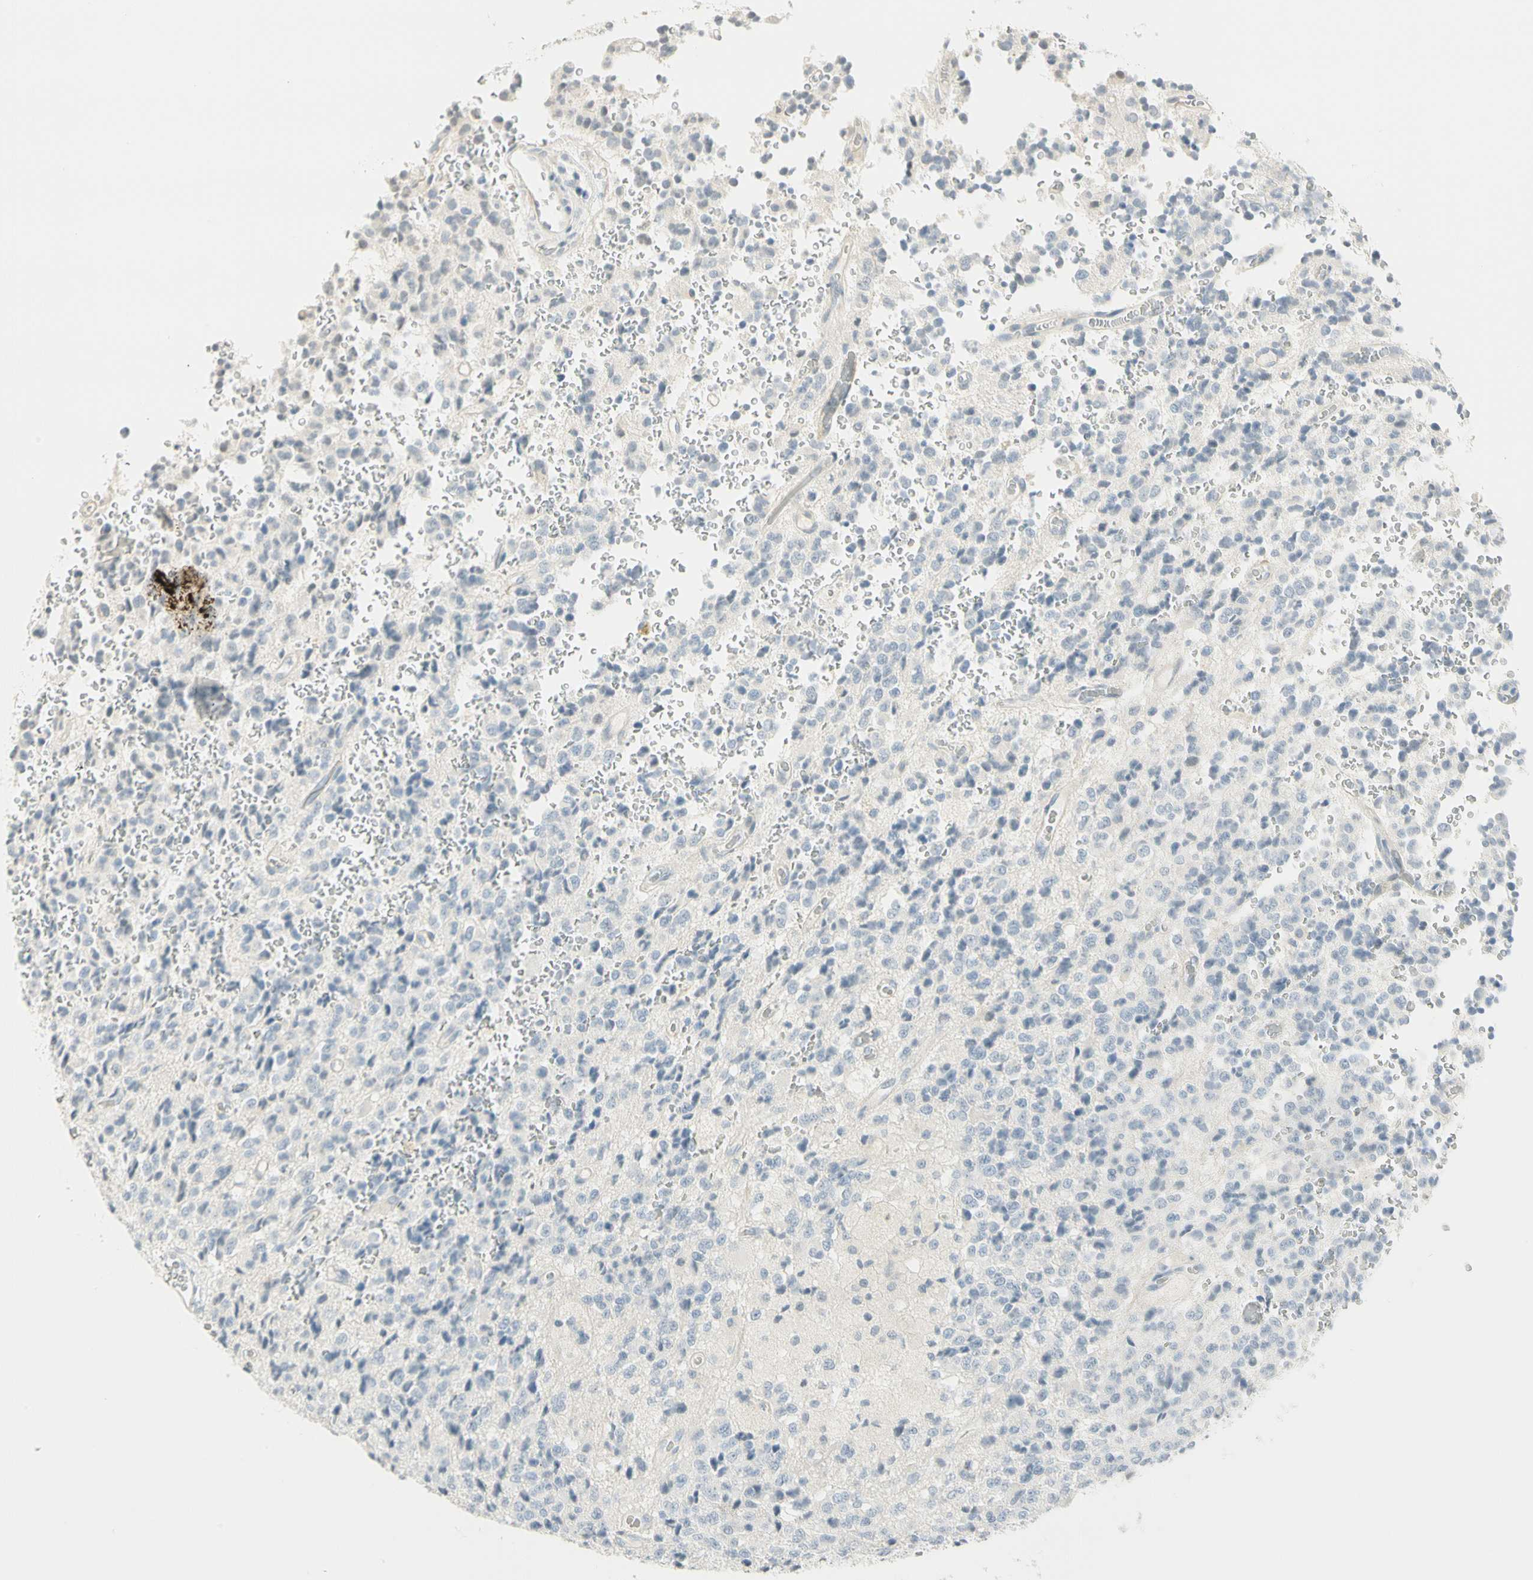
{"staining": {"intensity": "negative", "quantity": "none", "location": "none"}, "tissue": "glioma", "cell_type": "Tumor cells", "image_type": "cancer", "snomed": [{"axis": "morphology", "description": "Glioma, malignant, High grade"}, {"axis": "topography", "description": "pancreas cauda"}], "caption": "Tumor cells show no significant staining in glioma.", "gene": "MLLT10", "patient": {"sex": "male", "age": 60}}